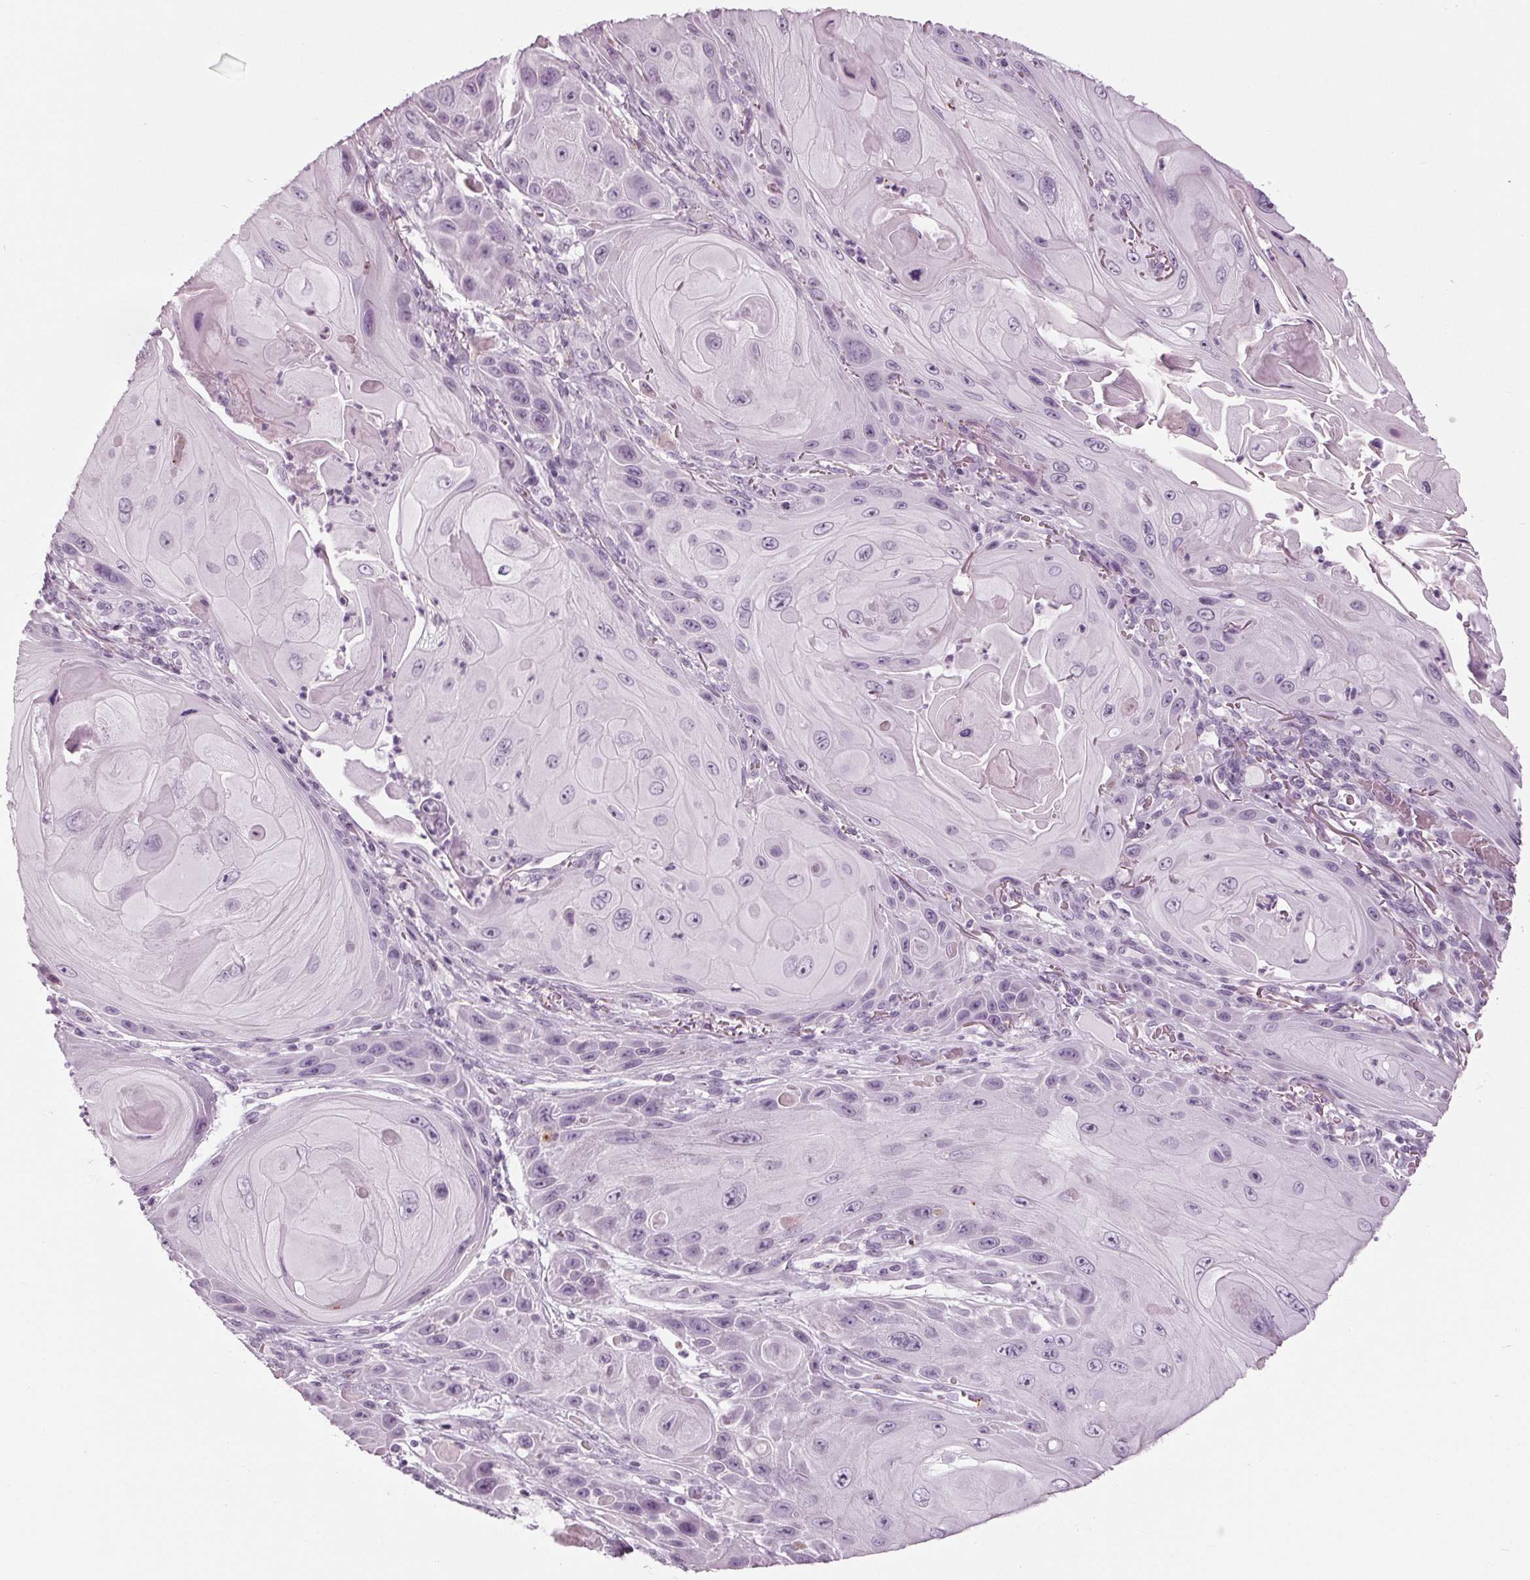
{"staining": {"intensity": "negative", "quantity": "none", "location": "none"}, "tissue": "skin cancer", "cell_type": "Tumor cells", "image_type": "cancer", "snomed": [{"axis": "morphology", "description": "Squamous cell carcinoma, NOS"}, {"axis": "topography", "description": "Skin"}], "caption": "Skin cancer was stained to show a protein in brown. There is no significant expression in tumor cells.", "gene": "CYP3A43", "patient": {"sex": "female", "age": 94}}